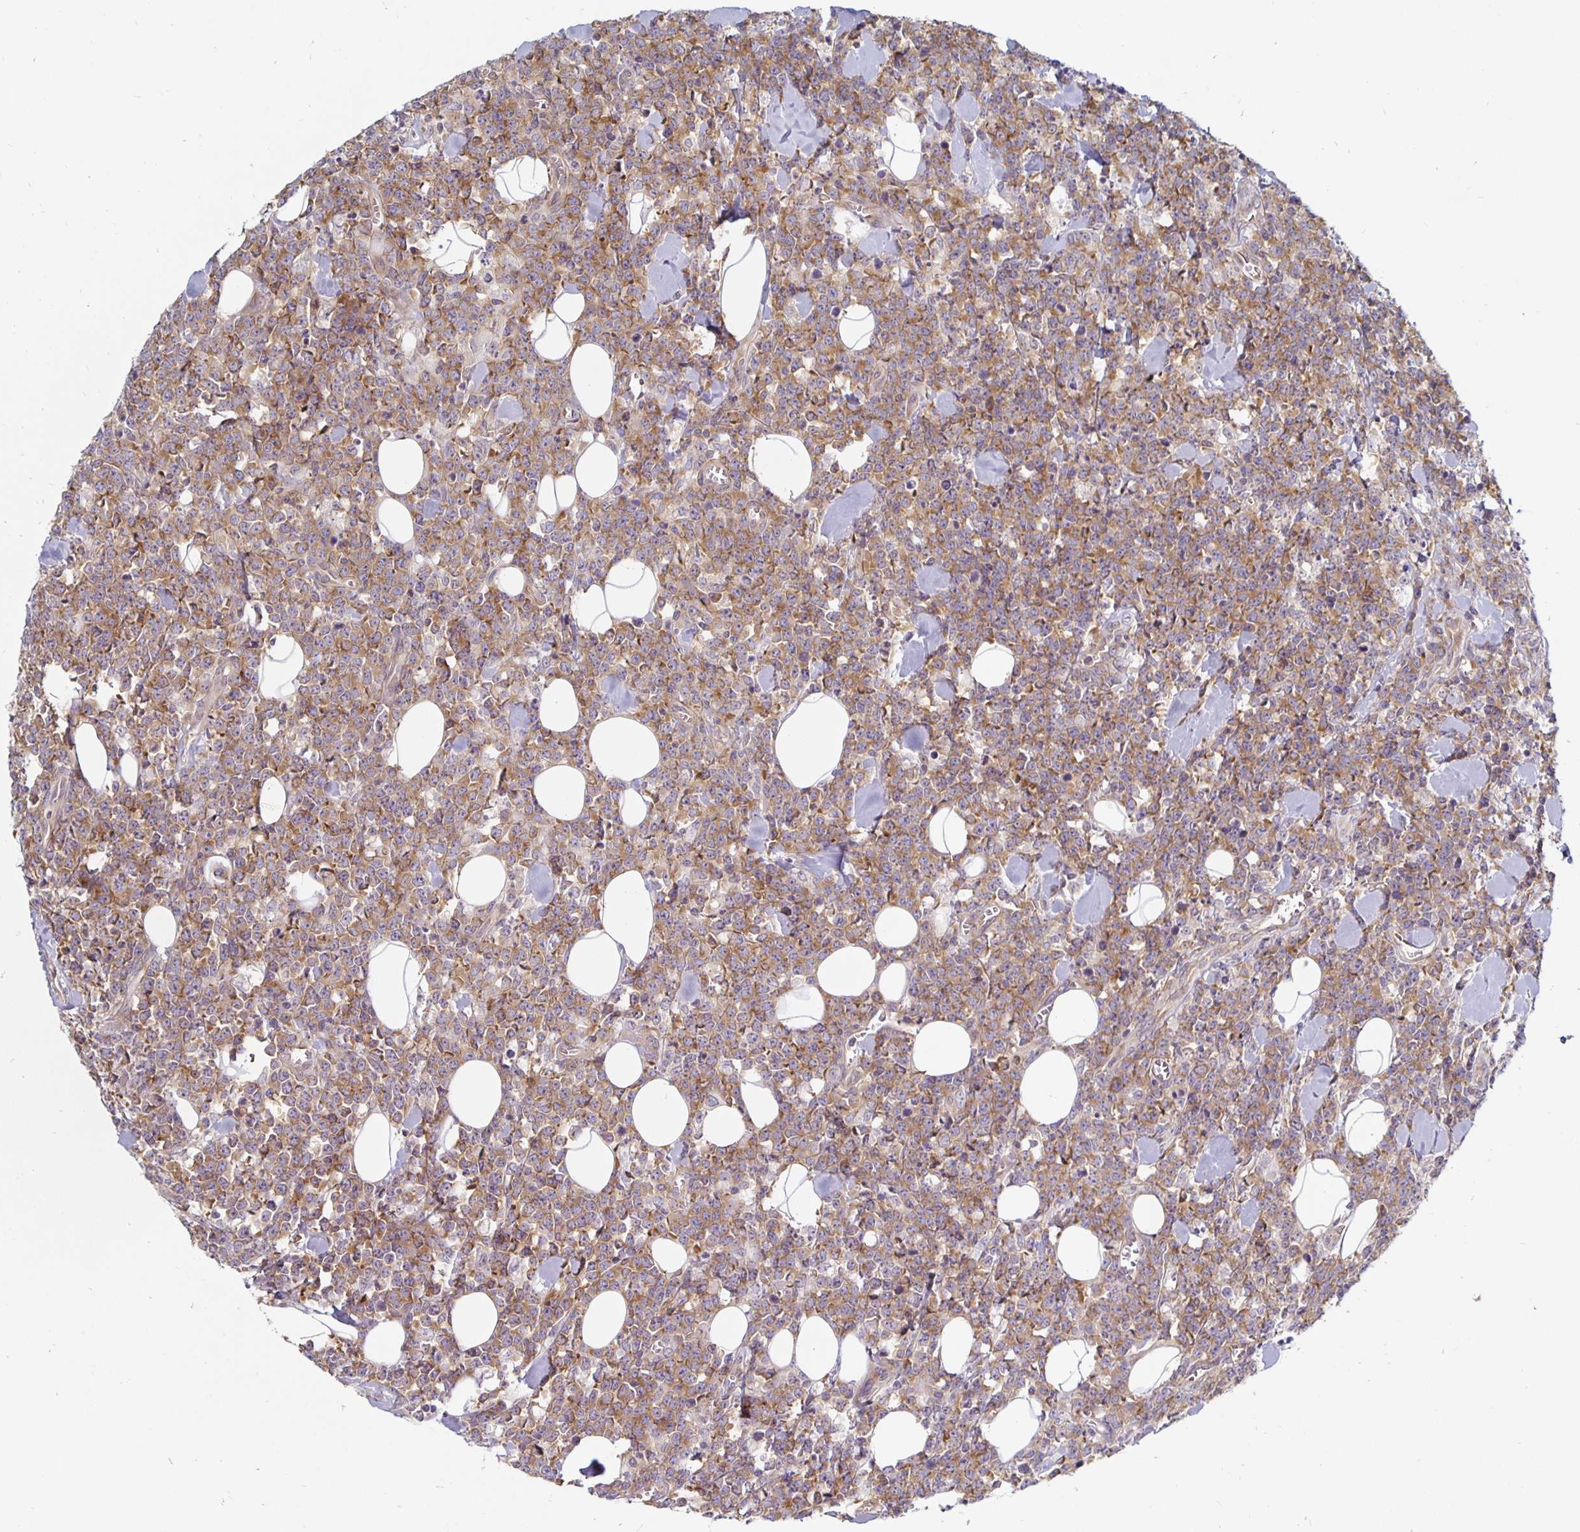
{"staining": {"intensity": "moderate", "quantity": ">75%", "location": "cytoplasmic/membranous"}, "tissue": "lymphoma", "cell_type": "Tumor cells", "image_type": "cancer", "snomed": [{"axis": "morphology", "description": "Malignant lymphoma, non-Hodgkin's type, High grade"}, {"axis": "topography", "description": "Small intestine"}], "caption": "High-grade malignant lymphoma, non-Hodgkin's type was stained to show a protein in brown. There is medium levels of moderate cytoplasmic/membranous positivity in approximately >75% of tumor cells.", "gene": "PDAP1", "patient": {"sex": "female", "age": 56}}